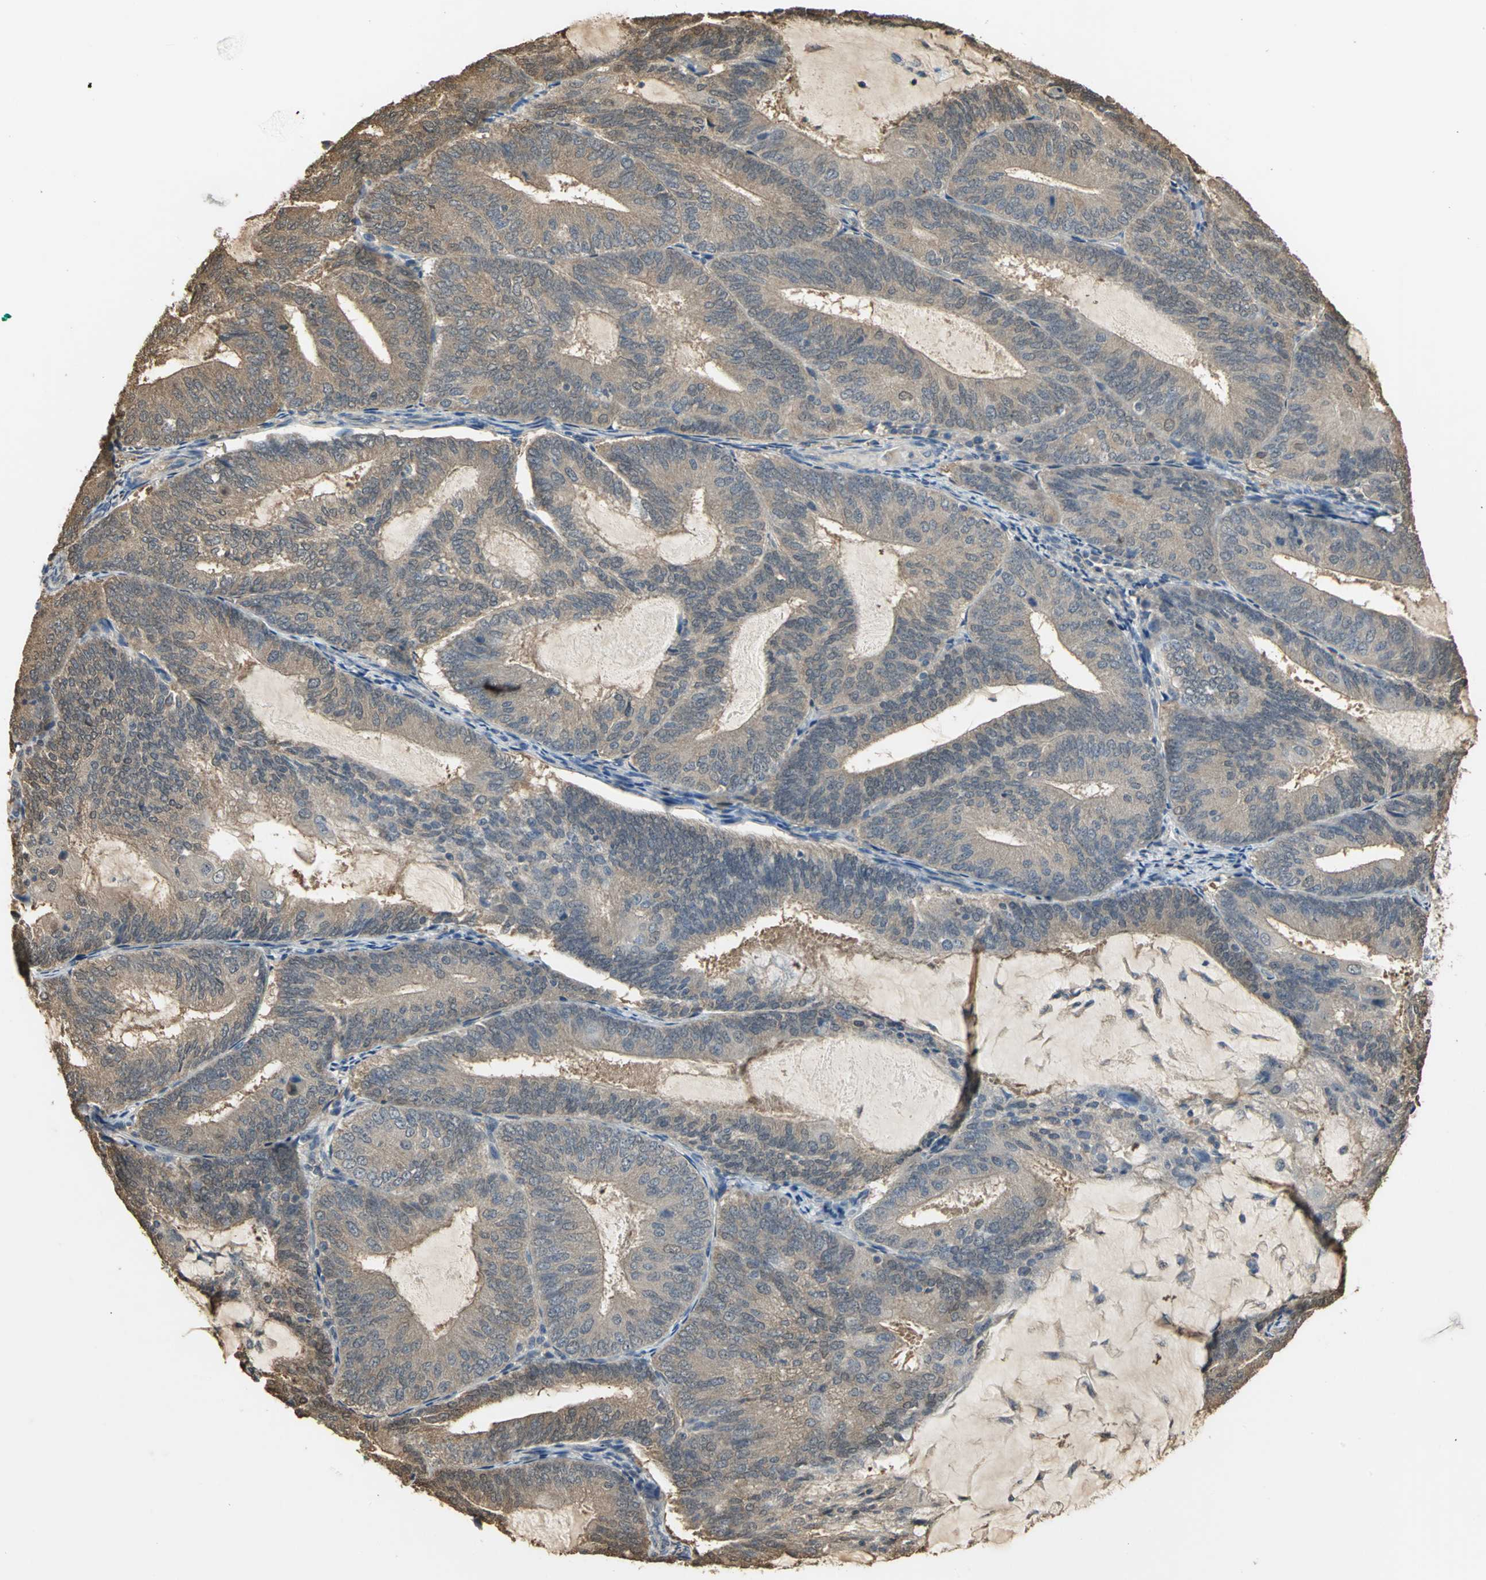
{"staining": {"intensity": "weak", "quantity": ">75%", "location": "cytoplasmic/membranous"}, "tissue": "endometrial cancer", "cell_type": "Tumor cells", "image_type": "cancer", "snomed": [{"axis": "morphology", "description": "Adenocarcinoma, NOS"}, {"axis": "topography", "description": "Endometrium"}], "caption": "This is a micrograph of IHC staining of endometrial cancer (adenocarcinoma), which shows weak expression in the cytoplasmic/membranous of tumor cells.", "gene": "PARK7", "patient": {"sex": "female", "age": 81}}